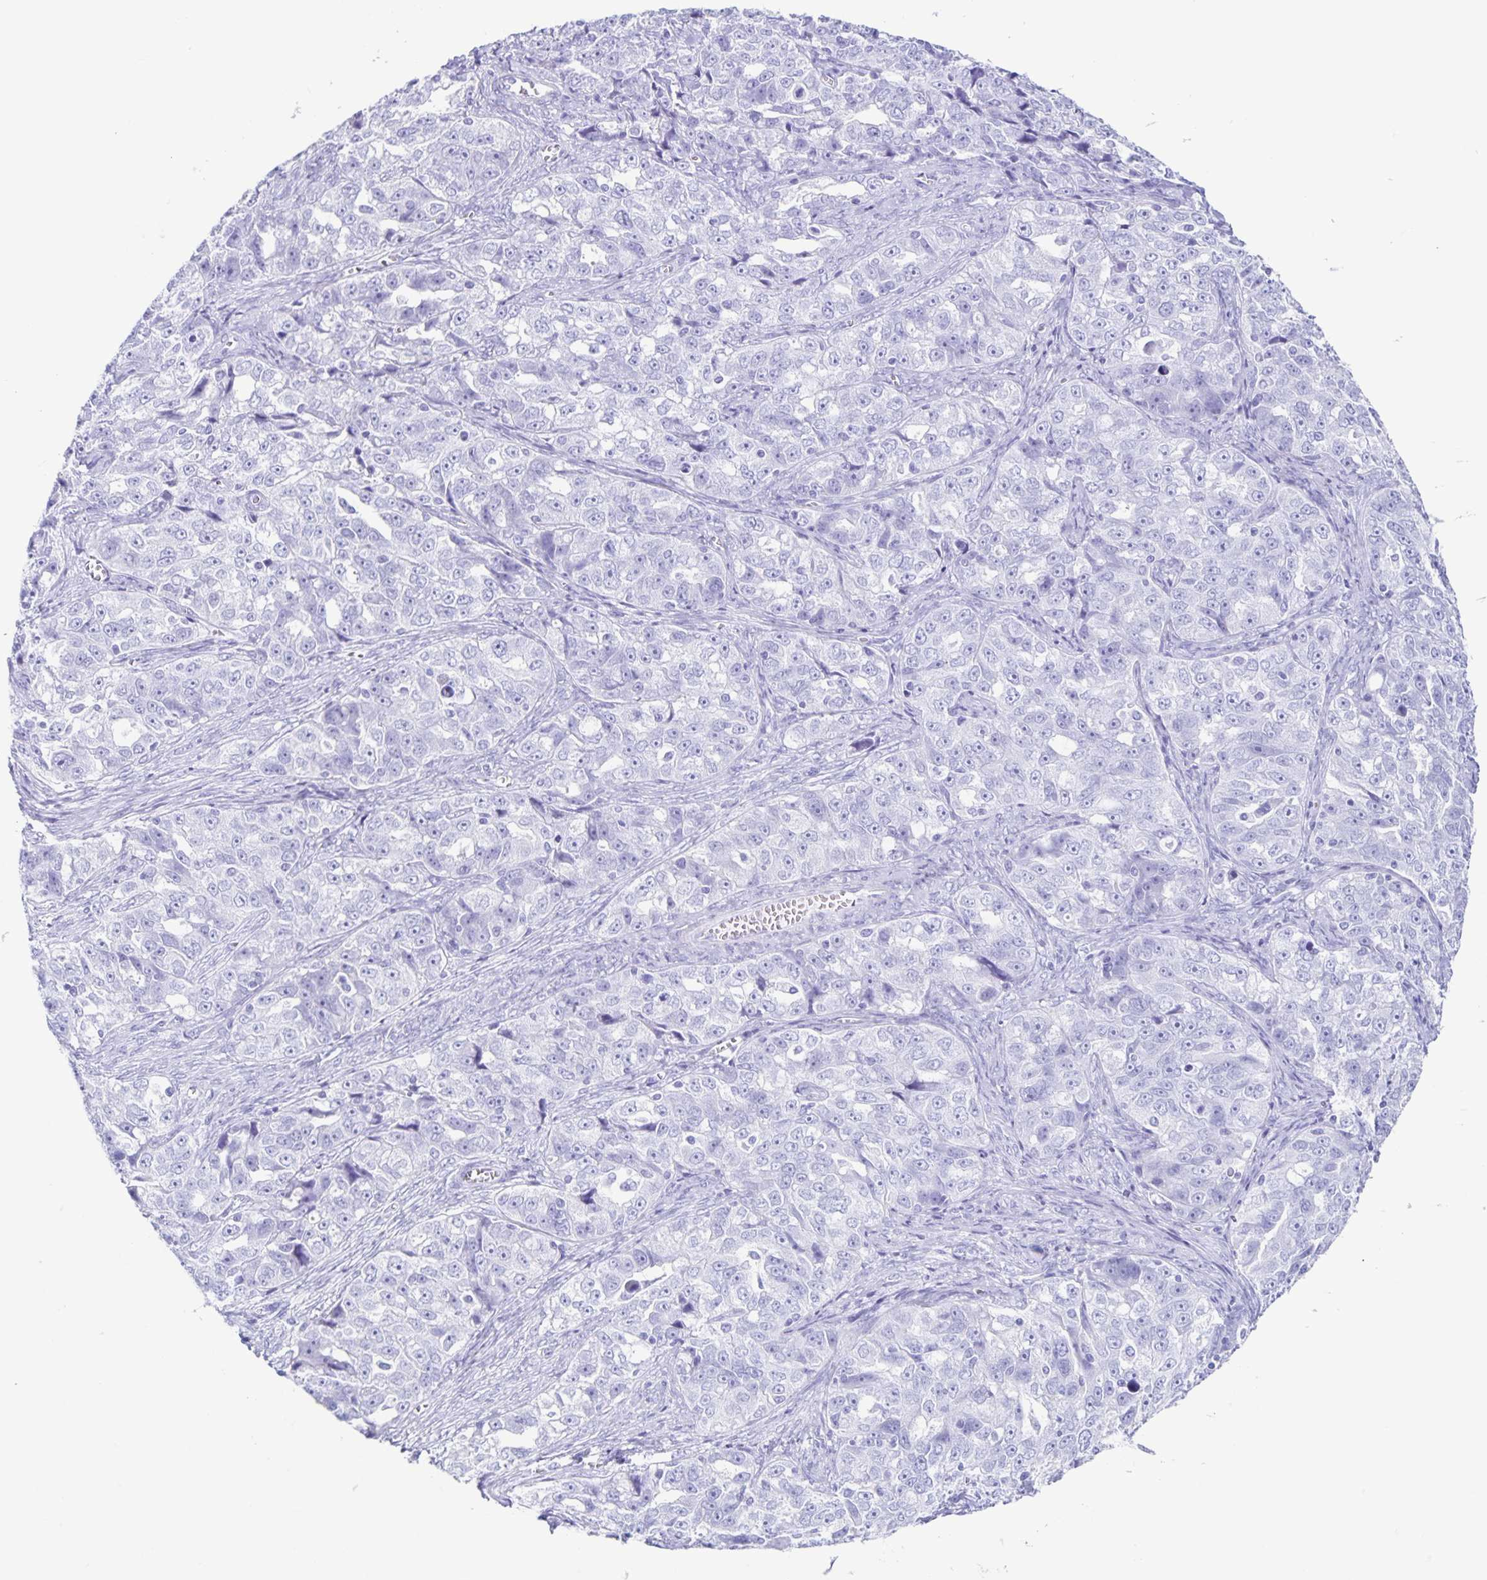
{"staining": {"intensity": "negative", "quantity": "none", "location": "none"}, "tissue": "ovarian cancer", "cell_type": "Tumor cells", "image_type": "cancer", "snomed": [{"axis": "morphology", "description": "Cystadenocarcinoma, serous, NOS"}, {"axis": "topography", "description": "Ovary"}], "caption": "This is an immunohistochemistry (IHC) image of ovarian cancer (serous cystadenocarcinoma). There is no staining in tumor cells.", "gene": "C12orf56", "patient": {"sex": "female", "age": 51}}